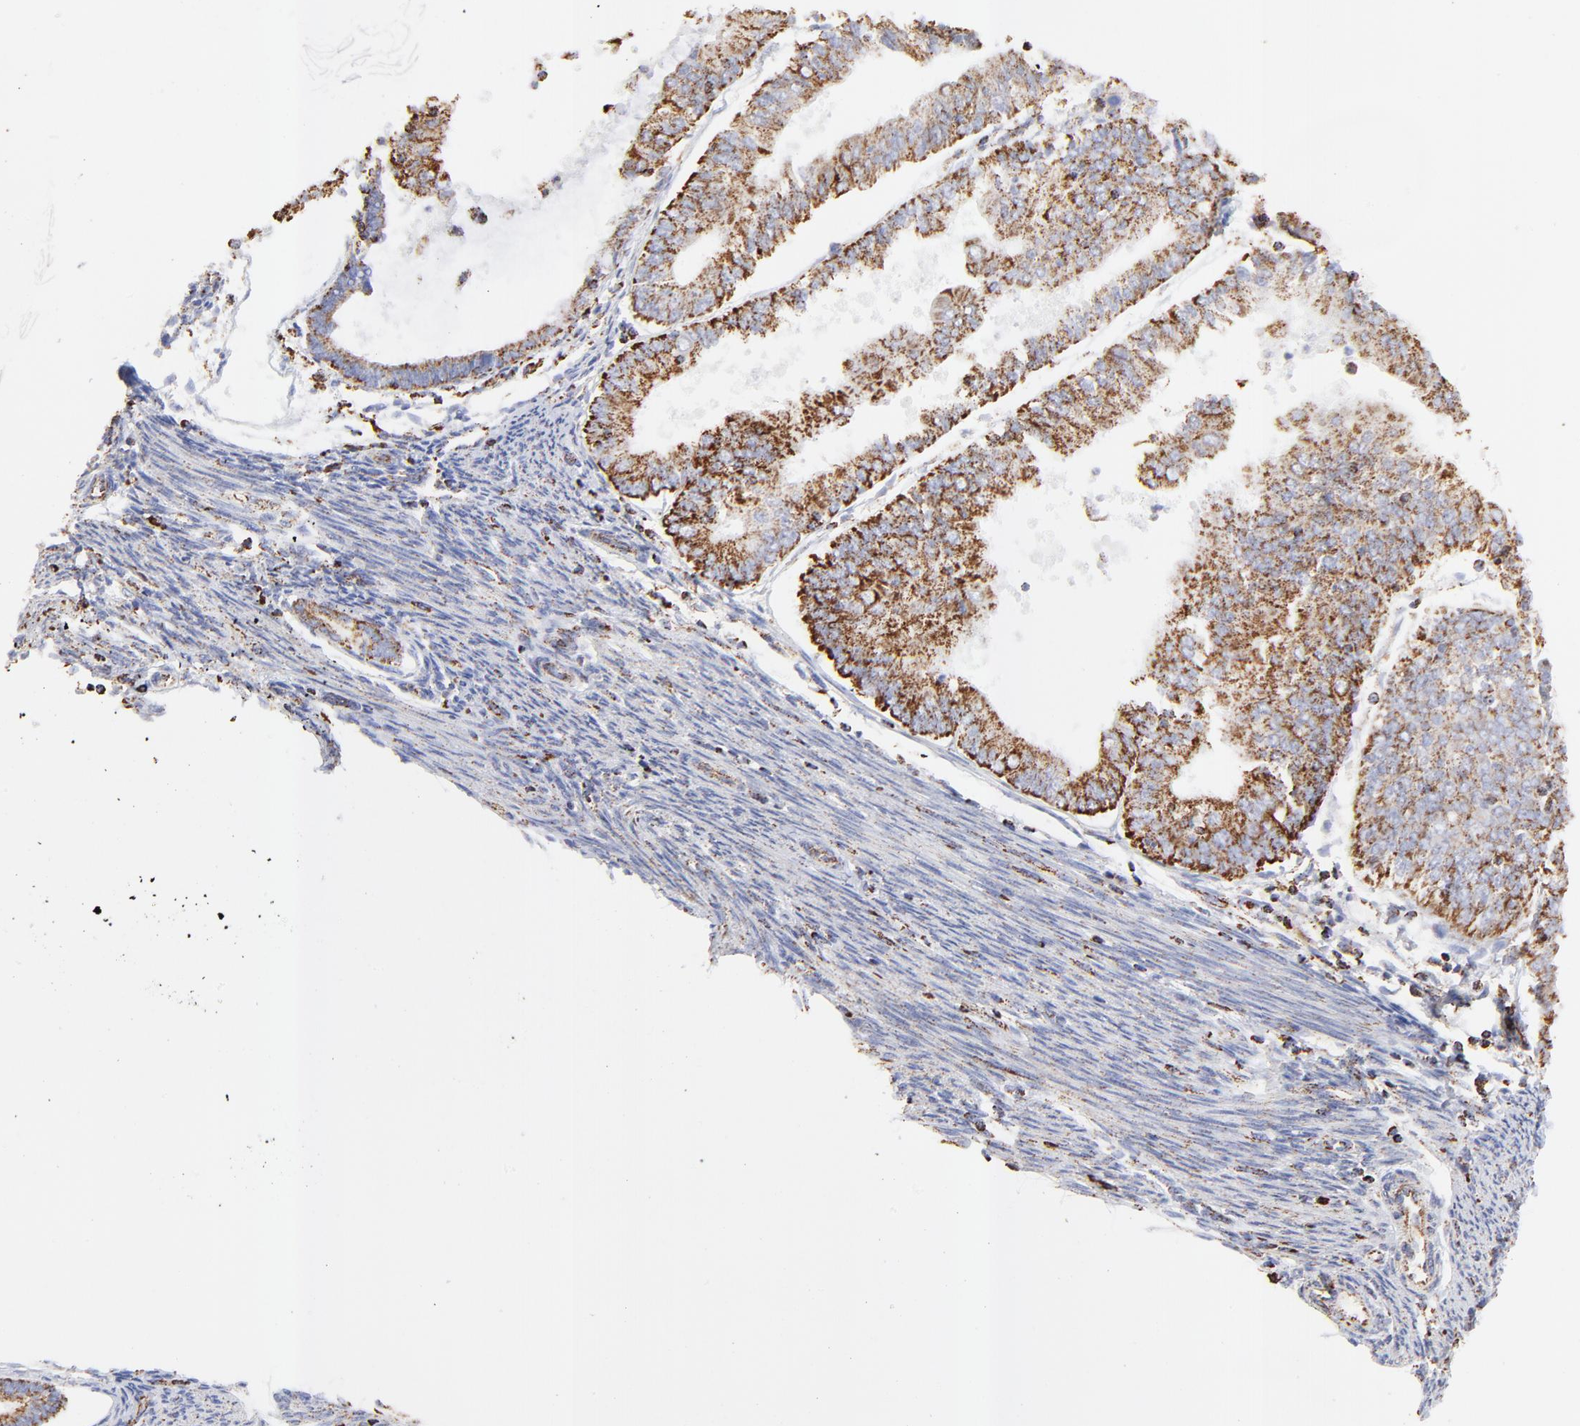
{"staining": {"intensity": "strong", "quantity": ">75%", "location": "cytoplasmic/membranous"}, "tissue": "endometrial cancer", "cell_type": "Tumor cells", "image_type": "cancer", "snomed": [{"axis": "morphology", "description": "Adenocarcinoma, NOS"}, {"axis": "topography", "description": "Endometrium"}], "caption": "High-magnification brightfield microscopy of adenocarcinoma (endometrial) stained with DAB (brown) and counterstained with hematoxylin (blue). tumor cells exhibit strong cytoplasmic/membranous positivity is present in approximately>75% of cells.", "gene": "COX4I1", "patient": {"sex": "female", "age": 79}}